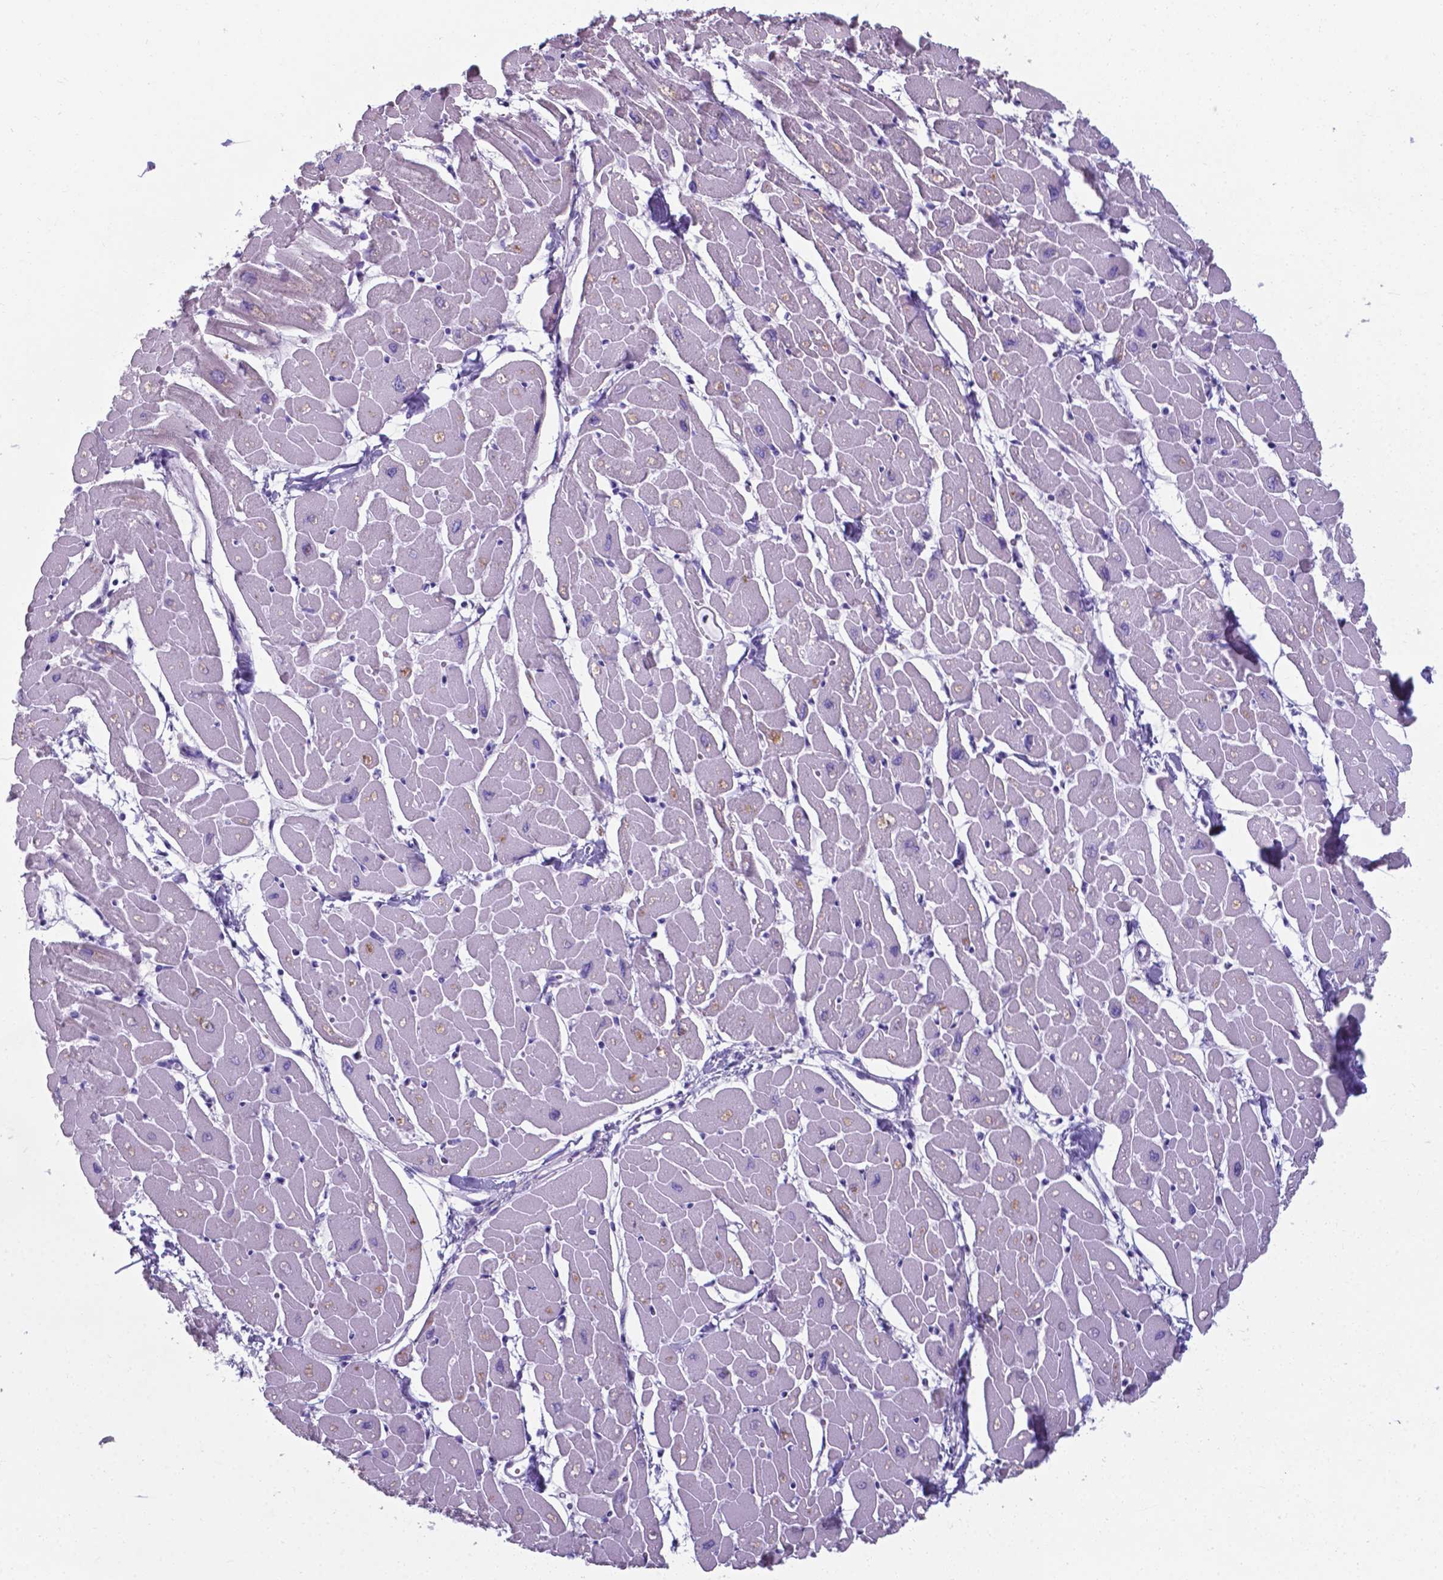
{"staining": {"intensity": "negative", "quantity": "none", "location": "none"}, "tissue": "heart muscle", "cell_type": "Cardiomyocytes", "image_type": "normal", "snomed": [{"axis": "morphology", "description": "Normal tissue, NOS"}, {"axis": "topography", "description": "Heart"}], "caption": "Immunohistochemistry of benign human heart muscle reveals no positivity in cardiomyocytes.", "gene": "AP5B1", "patient": {"sex": "male", "age": 57}}